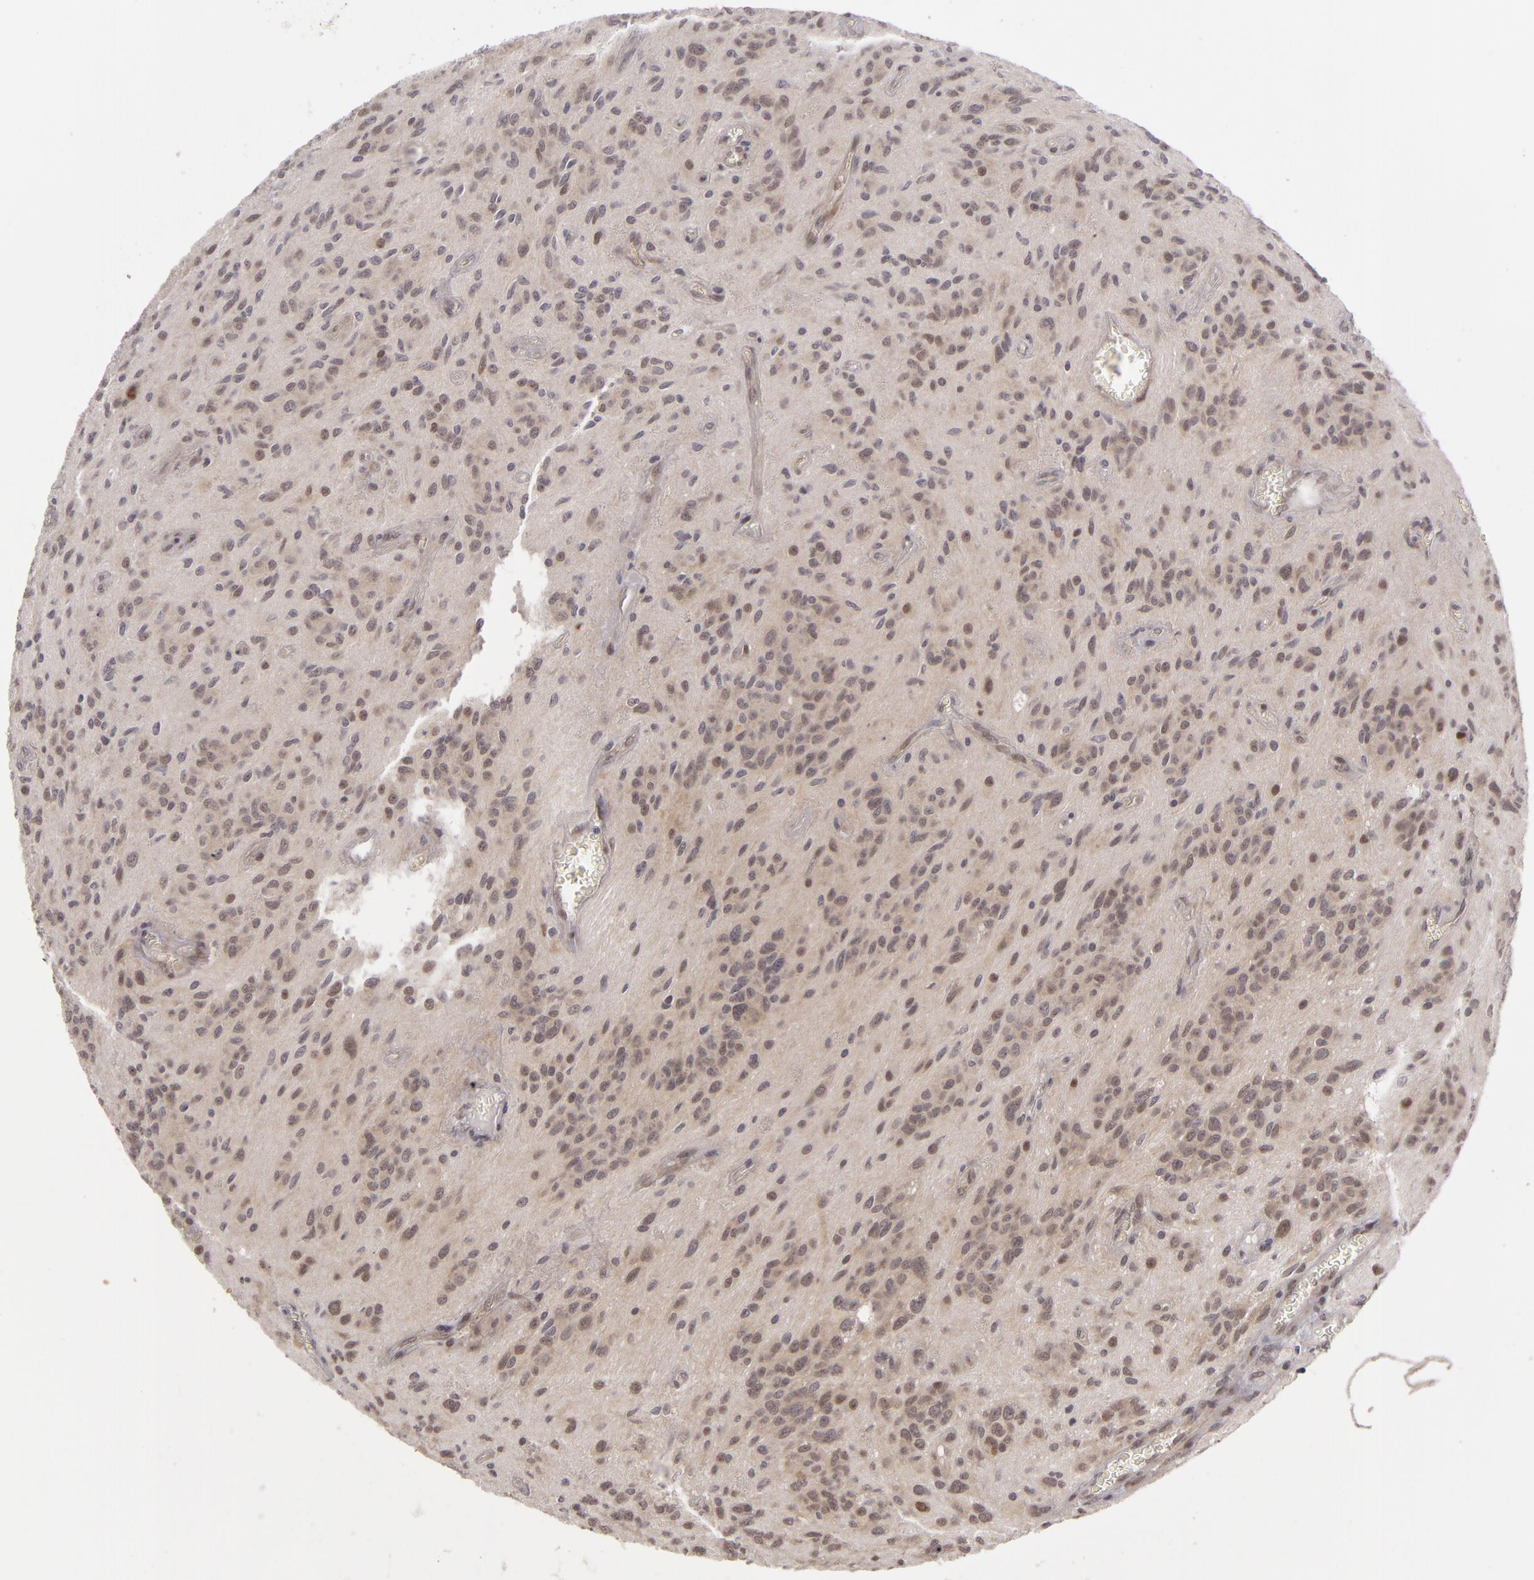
{"staining": {"intensity": "weak", "quantity": "<25%", "location": "nuclear"}, "tissue": "glioma", "cell_type": "Tumor cells", "image_type": "cancer", "snomed": [{"axis": "morphology", "description": "Glioma, malignant, Low grade"}, {"axis": "topography", "description": "Brain"}], "caption": "There is no significant positivity in tumor cells of low-grade glioma (malignant).", "gene": "ZNF133", "patient": {"sex": "female", "age": 15}}